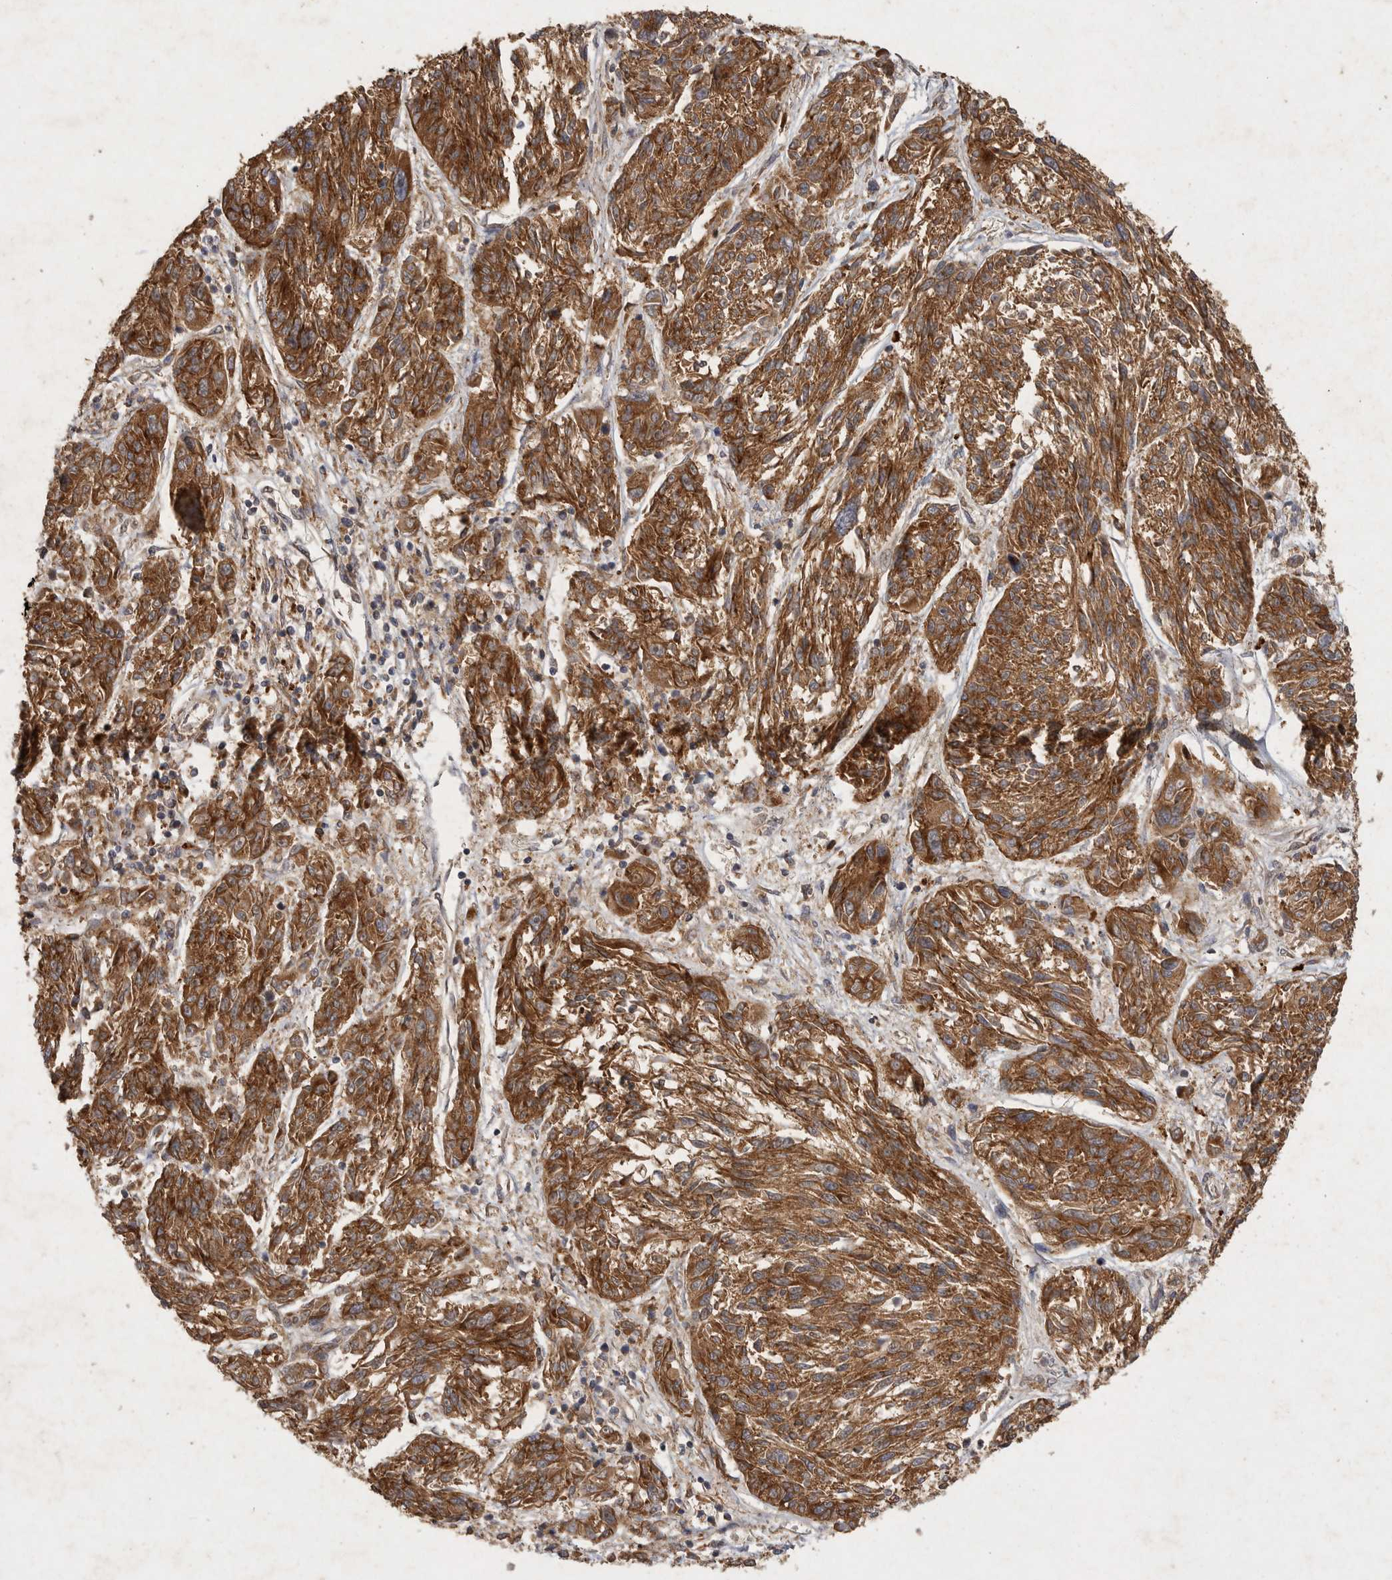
{"staining": {"intensity": "strong", "quantity": ">75%", "location": "cytoplasmic/membranous"}, "tissue": "melanoma", "cell_type": "Tumor cells", "image_type": "cancer", "snomed": [{"axis": "morphology", "description": "Malignant melanoma, NOS"}, {"axis": "topography", "description": "Skin"}], "caption": "A high amount of strong cytoplasmic/membranous positivity is present in about >75% of tumor cells in malignant melanoma tissue.", "gene": "MRPL41", "patient": {"sex": "male", "age": 53}}